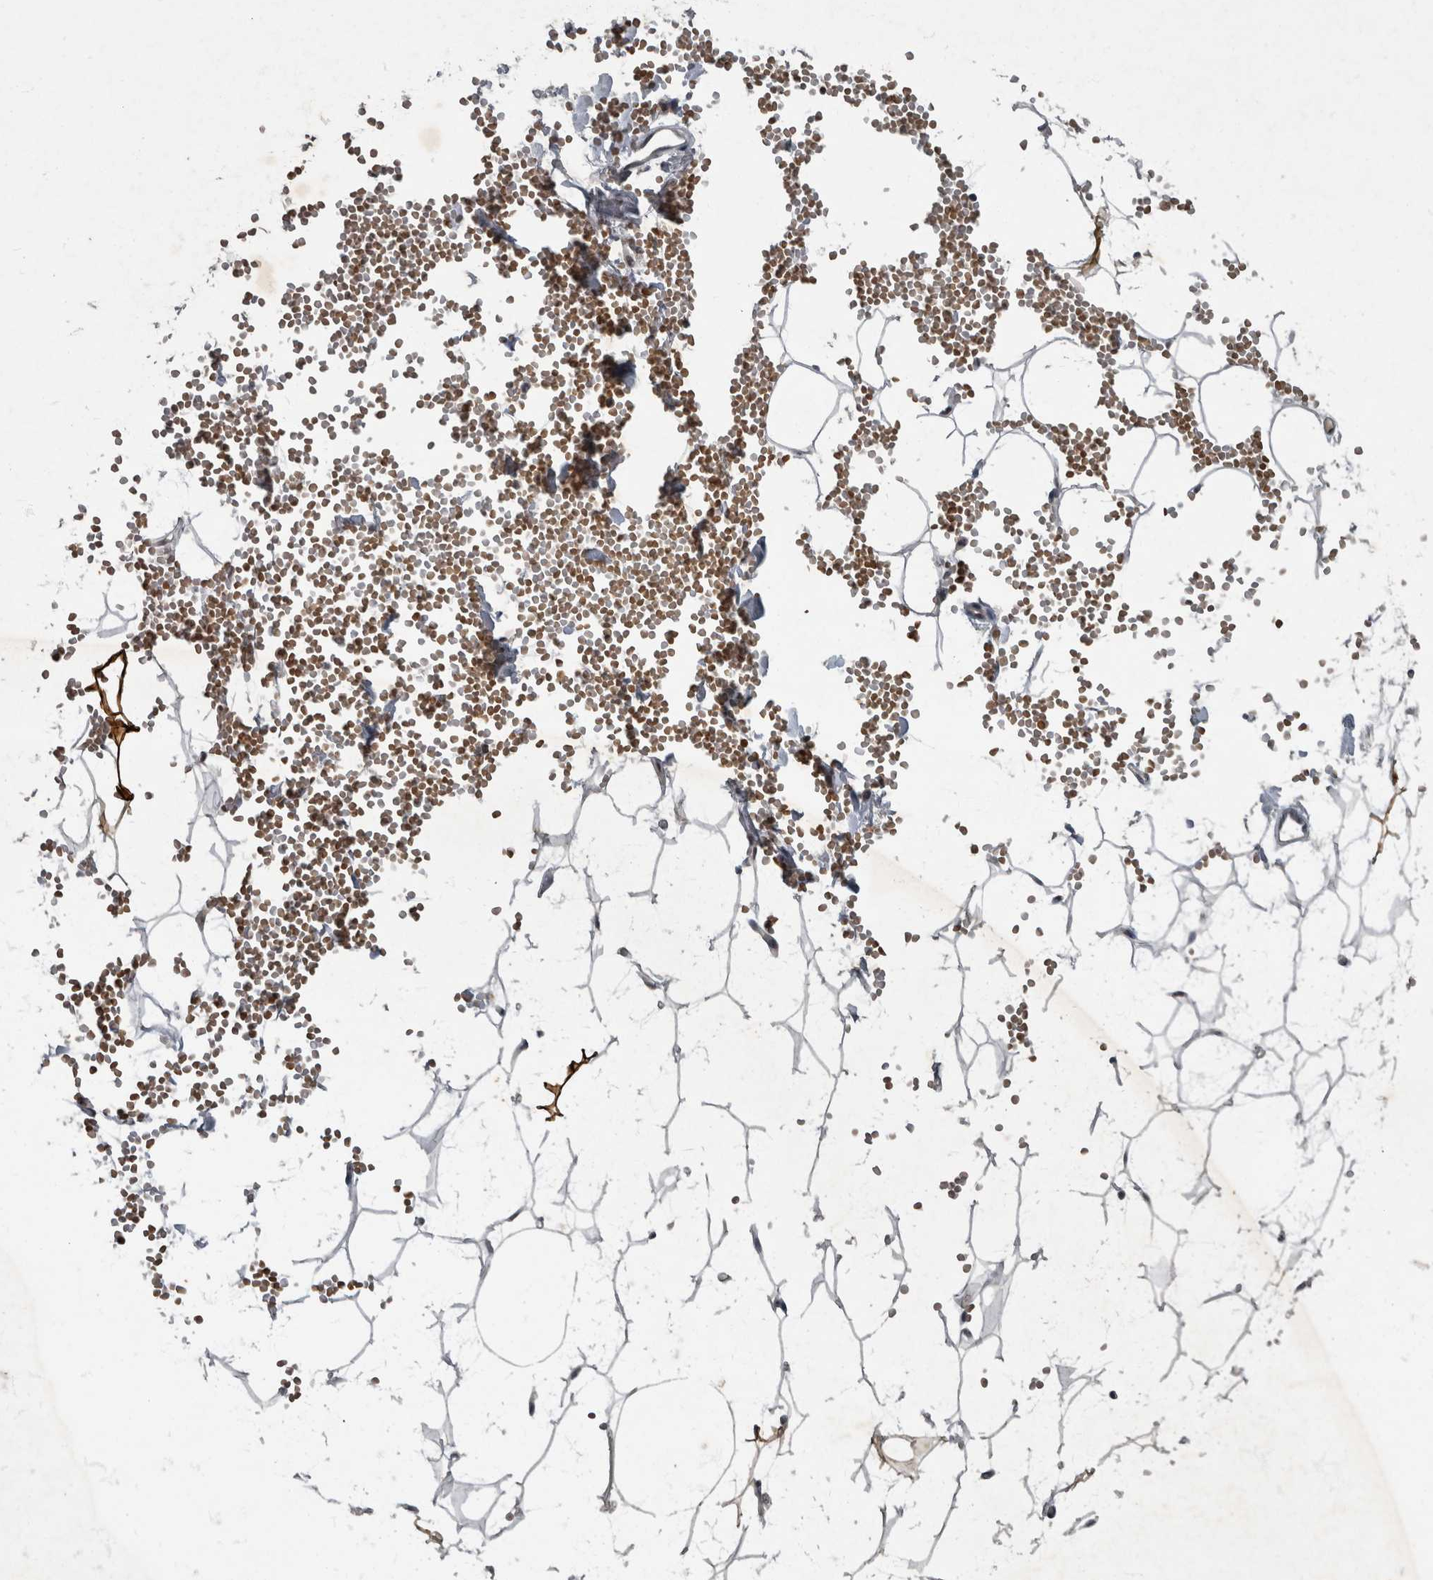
{"staining": {"intensity": "moderate", "quantity": "25%-75%", "location": "nuclear"}, "tissue": "adipose tissue", "cell_type": "Adipocytes", "image_type": "normal", "snomed": [{"axis": "morphology", "description": "Normal tissue, NOS"}, {"axis": "topography", "description": "Breast"}], "caption": "Moderate nuclear protein staining is identified in approximately 25%-75% of adipocytes in adipose tissue. (DAB (3,3'-diaminobenzidine) IHC with brightfield microscopy, high magnification).", "gene": "WDR33", "patient": {"sex": "female", "age": 23}}